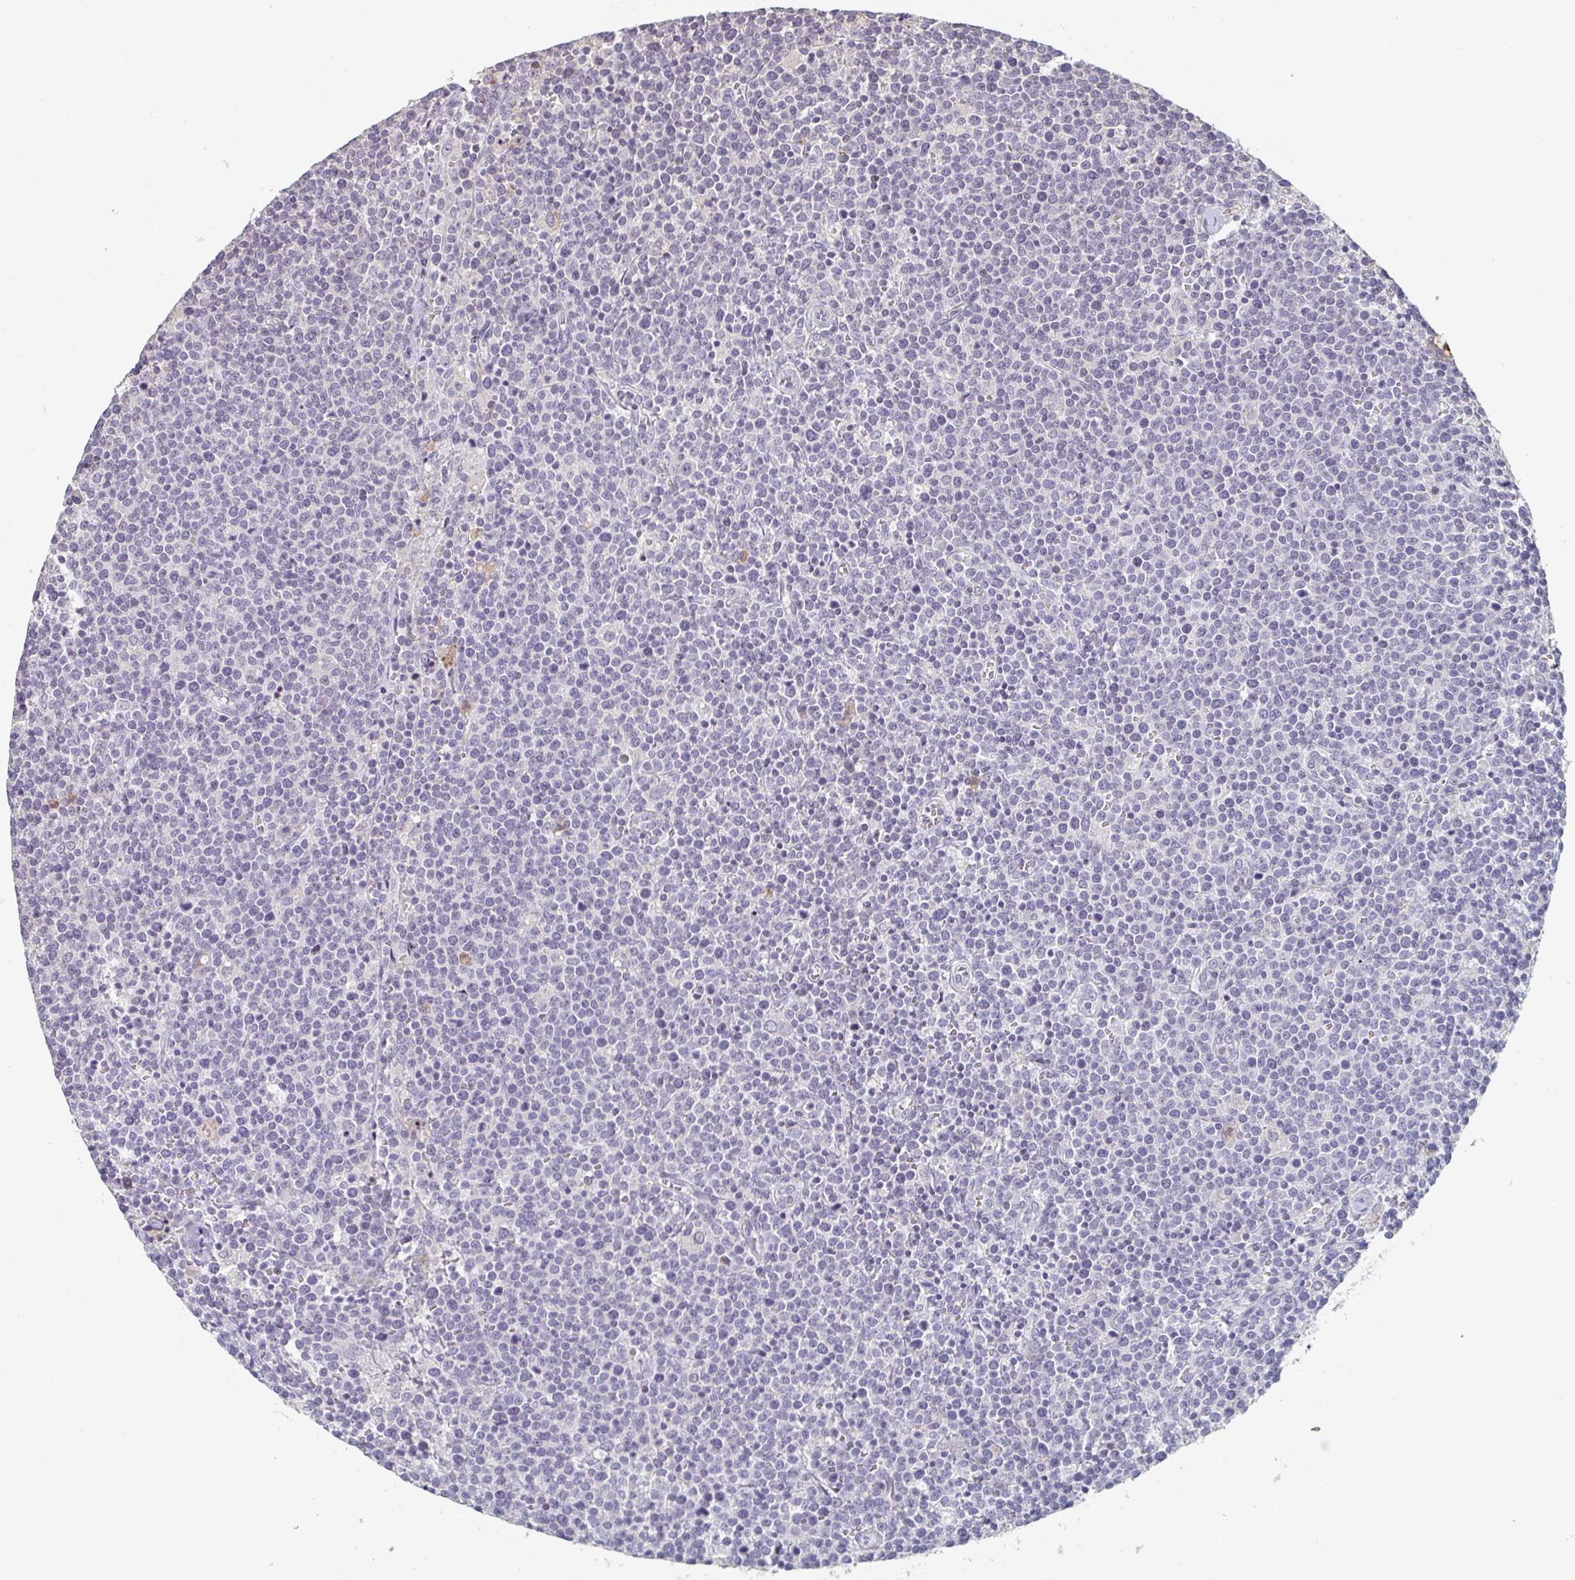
{"staining": {"intensity": "negative", "quantity": "none", "location": "none"}, "tissue": "lymphoma", "cell_type": "Tumor cells", "image_type": "cancer", "snomed": [{"axis": "morphology", "description": "Malignant lymphoma, non-Hodgkin's type, High grade"}, {"axis": "topography", "description": "Lymph node"}], "caption": "Protein analysis of lymphoma reveals no significant staining in tumor cells.", "gene": "A1CF", "patient": {"sex": "male", "age": 61}}